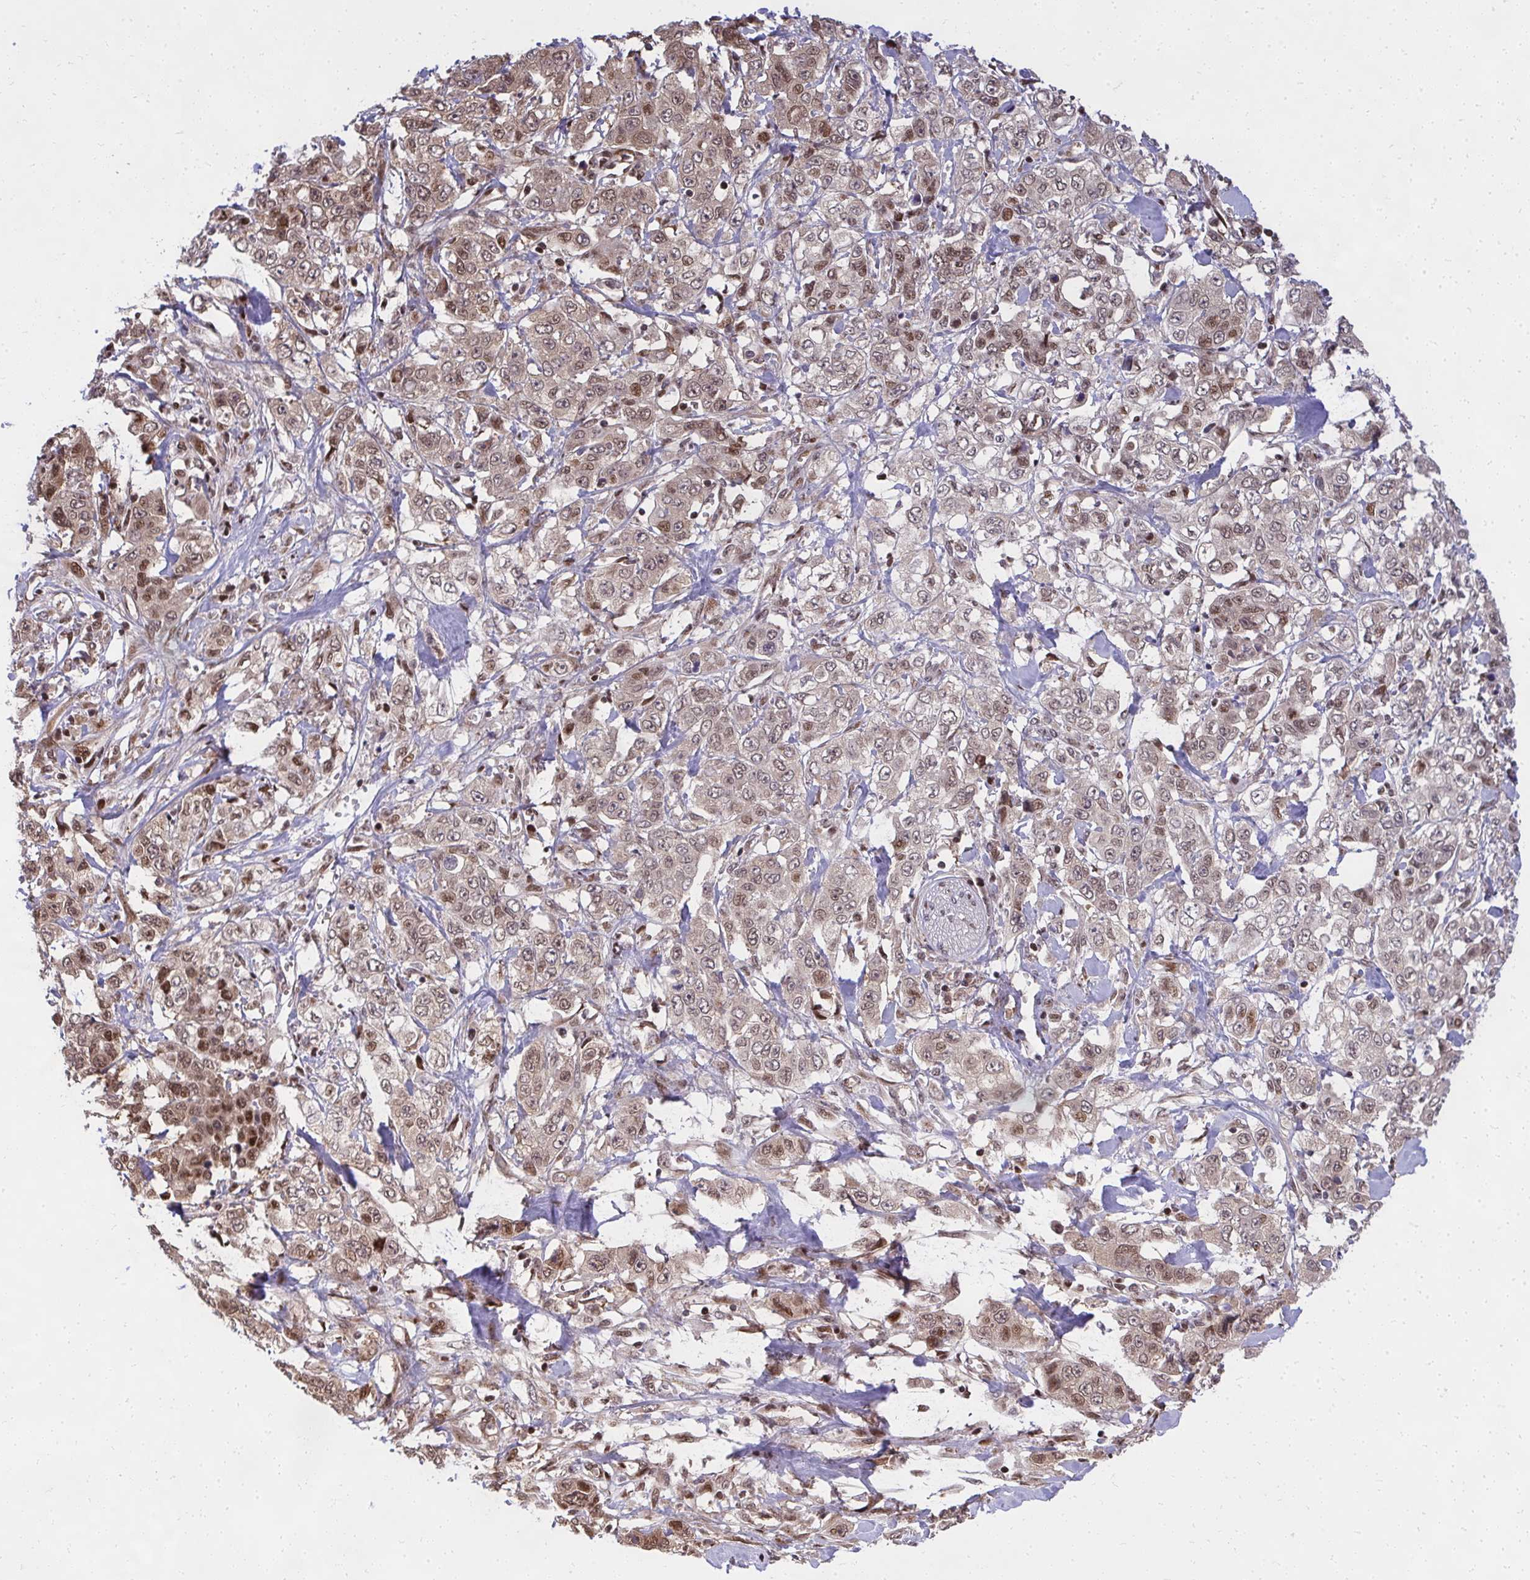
{"staining": {"intensity": "moderate", "quantity": "25%-75%", "location": "nuclear"}, "tissue": "stomach cancer", "cell_type": "Tumor cells", "image_type": "cancer", "snomed": [{"axis": "morphology", "description": "Adenocarcinoma, NOS"}, {"axis": "topography", "description": "Stomach, upper"}], "caption": "There is medium levels of moderate nuclear staining in tumor cells of stomach adenocarcinoma, as demonstrated by immunohistochemical staining (brown color).", "gene": "PIGY", "patient": {"sex": "male", "age": 62}}